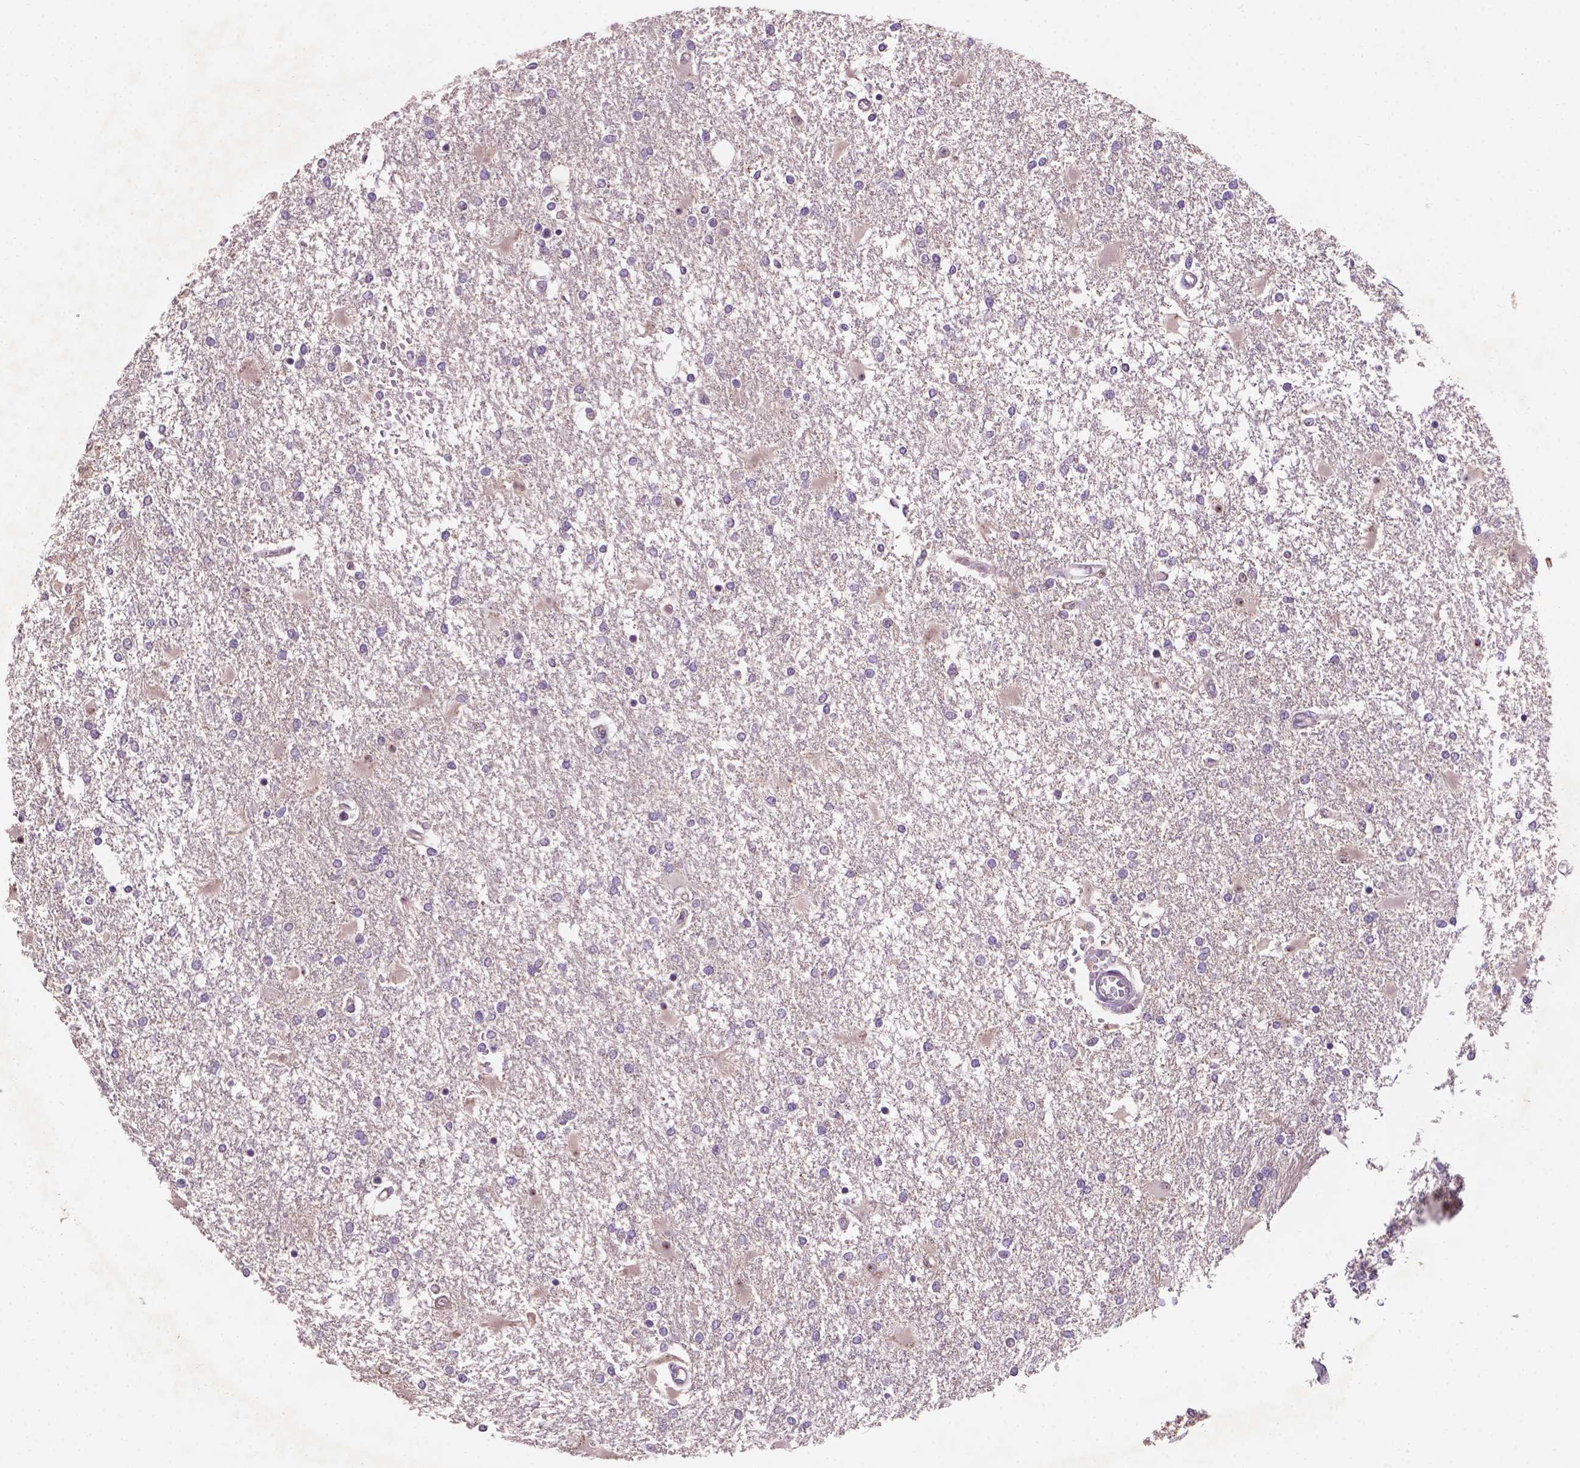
{"staining": {"intensity": "negative", "quantity": "none", "location": "none"}, "tissue": "glioma", "cell_type": "Tumor cells", "image_type": "cancer", "snomed": [{"axis": "morphology", "description": "Glioma, malignant, High grade"}, {"axis": "topography", "description": "Cerebral cortex"}], "caption": "Tumor cells show no significant protein staining in malignant high-grade glioma. (DAB immunohistochemistry (IHC), high magnification).", "gene": "GXYLT2", "patient": {"sex": "male", "age": 79}}